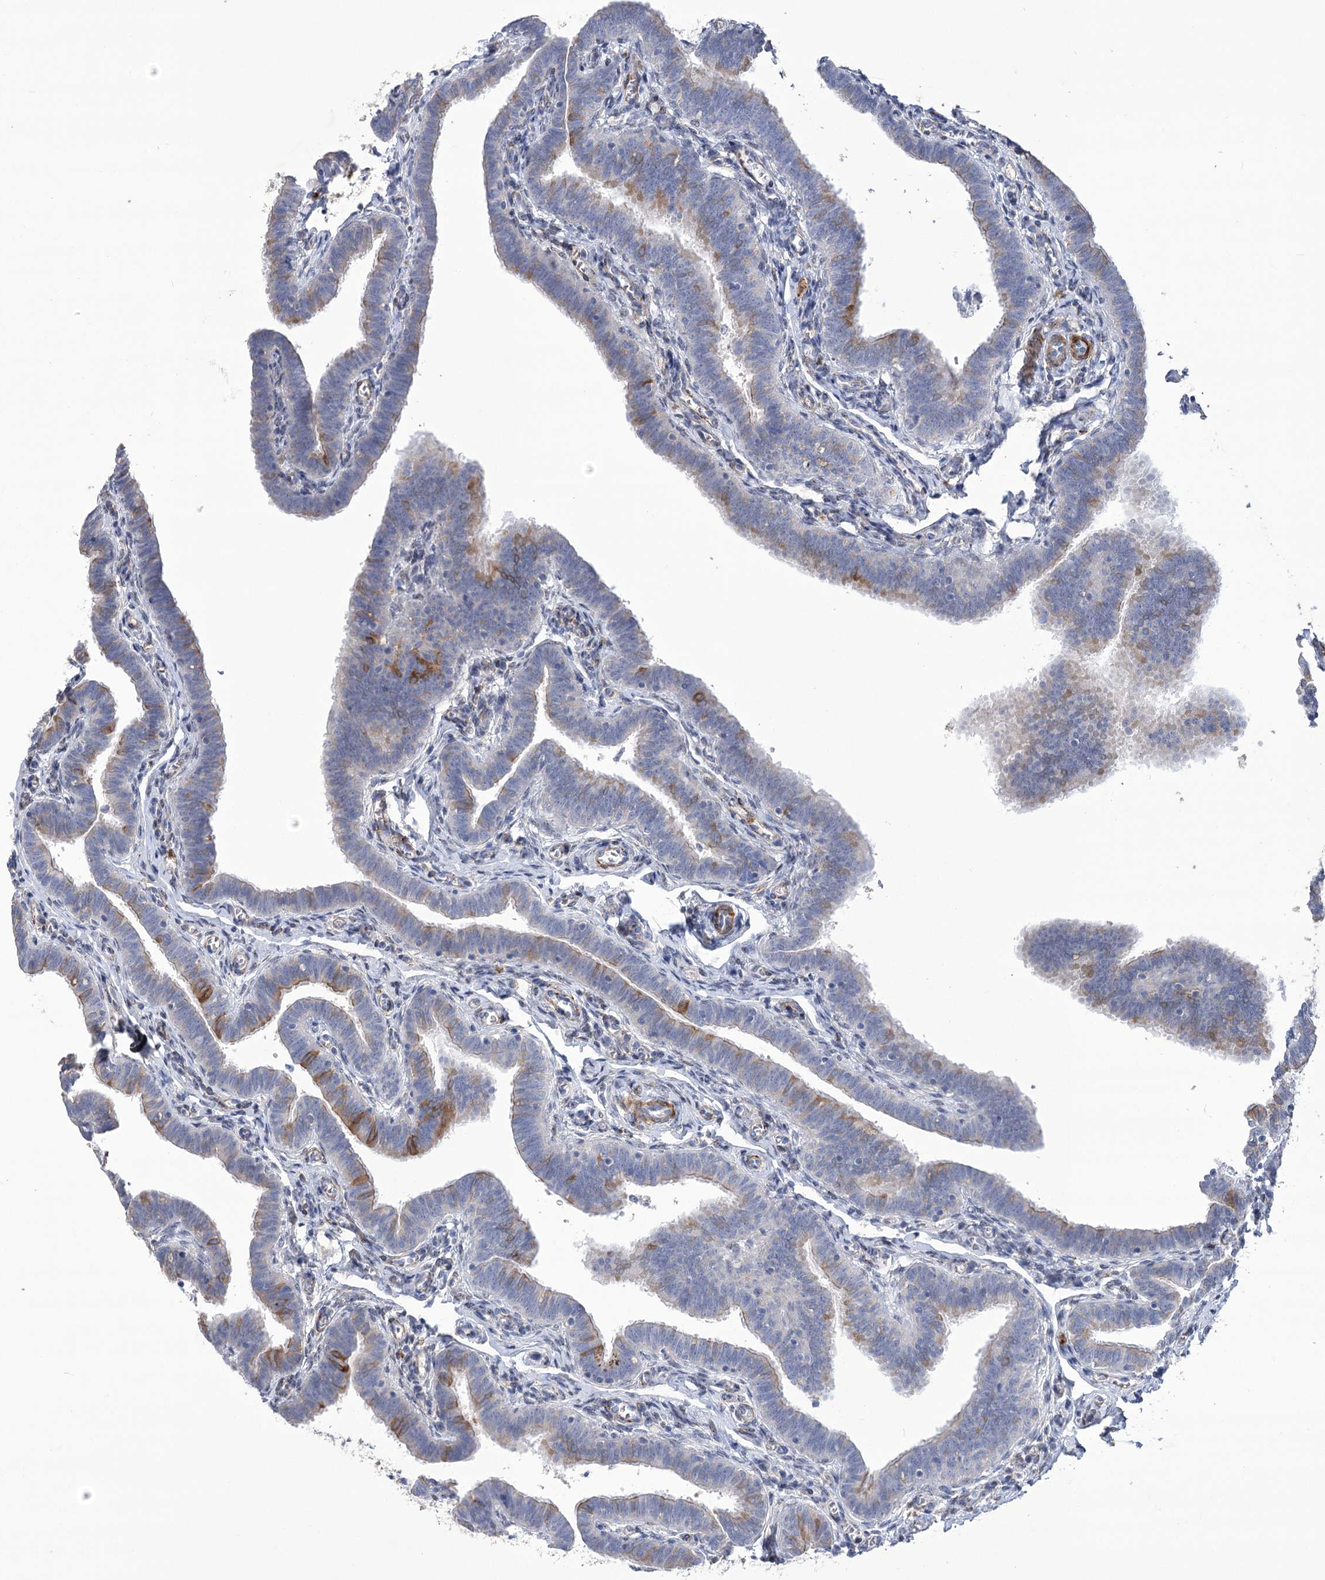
{"staining": {"intensity": "moderate", "quantity": "<25%", "location": "cytoplasmic/membranous"}, "tissue": "fallopian tube", "cell_type": "Glandular cells", "image_type": "normal", "snomed": [{"axis": "morphology", "description": "Normal tissue, NOS"}, {"axis": "topography", "description": "Fallopian tube"}], "caption": "Fallopian tube was stained to show a protein in brown. There is low levels of moderate cytoplasmic/membranous positivity in about <25% of glandular cells. The staining is performed using DAB brown chromogen to label protein expression. The nuclei are counter-stained blue using hematoxylin.", "gene": "ANGPTL3", "patient": {"sex": "female", "age": 36}}